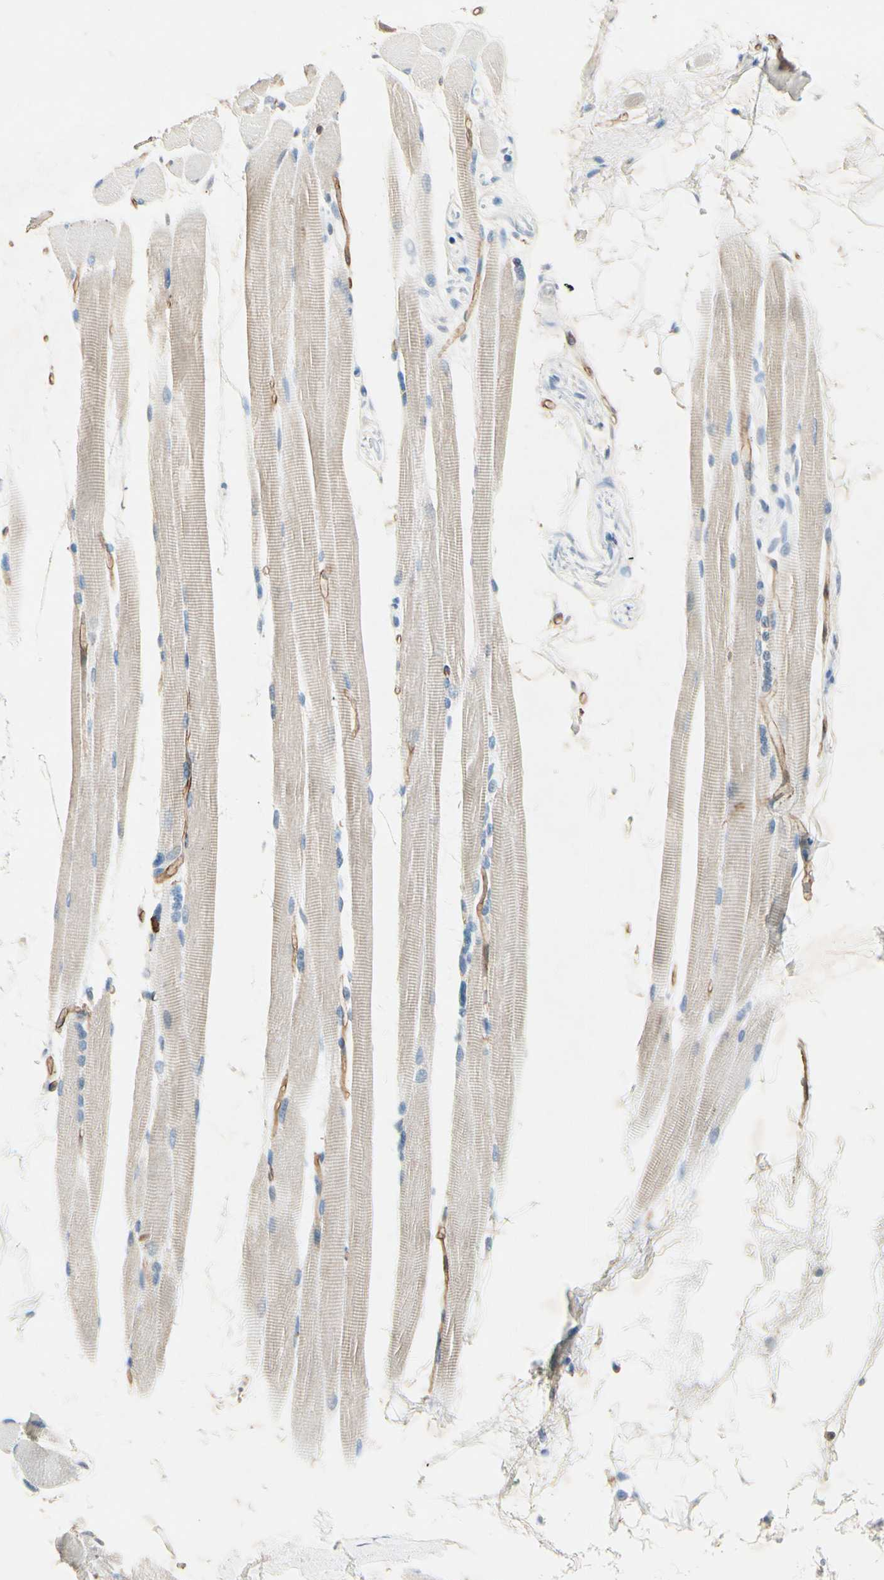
{"staining": {"intensity": "weak", "quantity": "25%-75%", "location": "cytoplasmic/membranous"}, "tissue": "skeletal muscle", "cell_type": "Myocytes", "image_type": "normal", "snomed": [{"axis": "morphology", "description": "Normal tissue, NOS"}, {"axis": "topography", "description": "Skeletal muscle"}, {"axis": "topography", "description": "Oral tissue"}, {"axis": "topography", "description": "Peripheral nerve tissue"}], "caption": "A photomicrograph of skeletal muscle stained for a protein displays weak cytoplasmic/membranous brown staining in myocytes.", "gene": "CD93", "patient": {"sex": "female", "age": 84}}